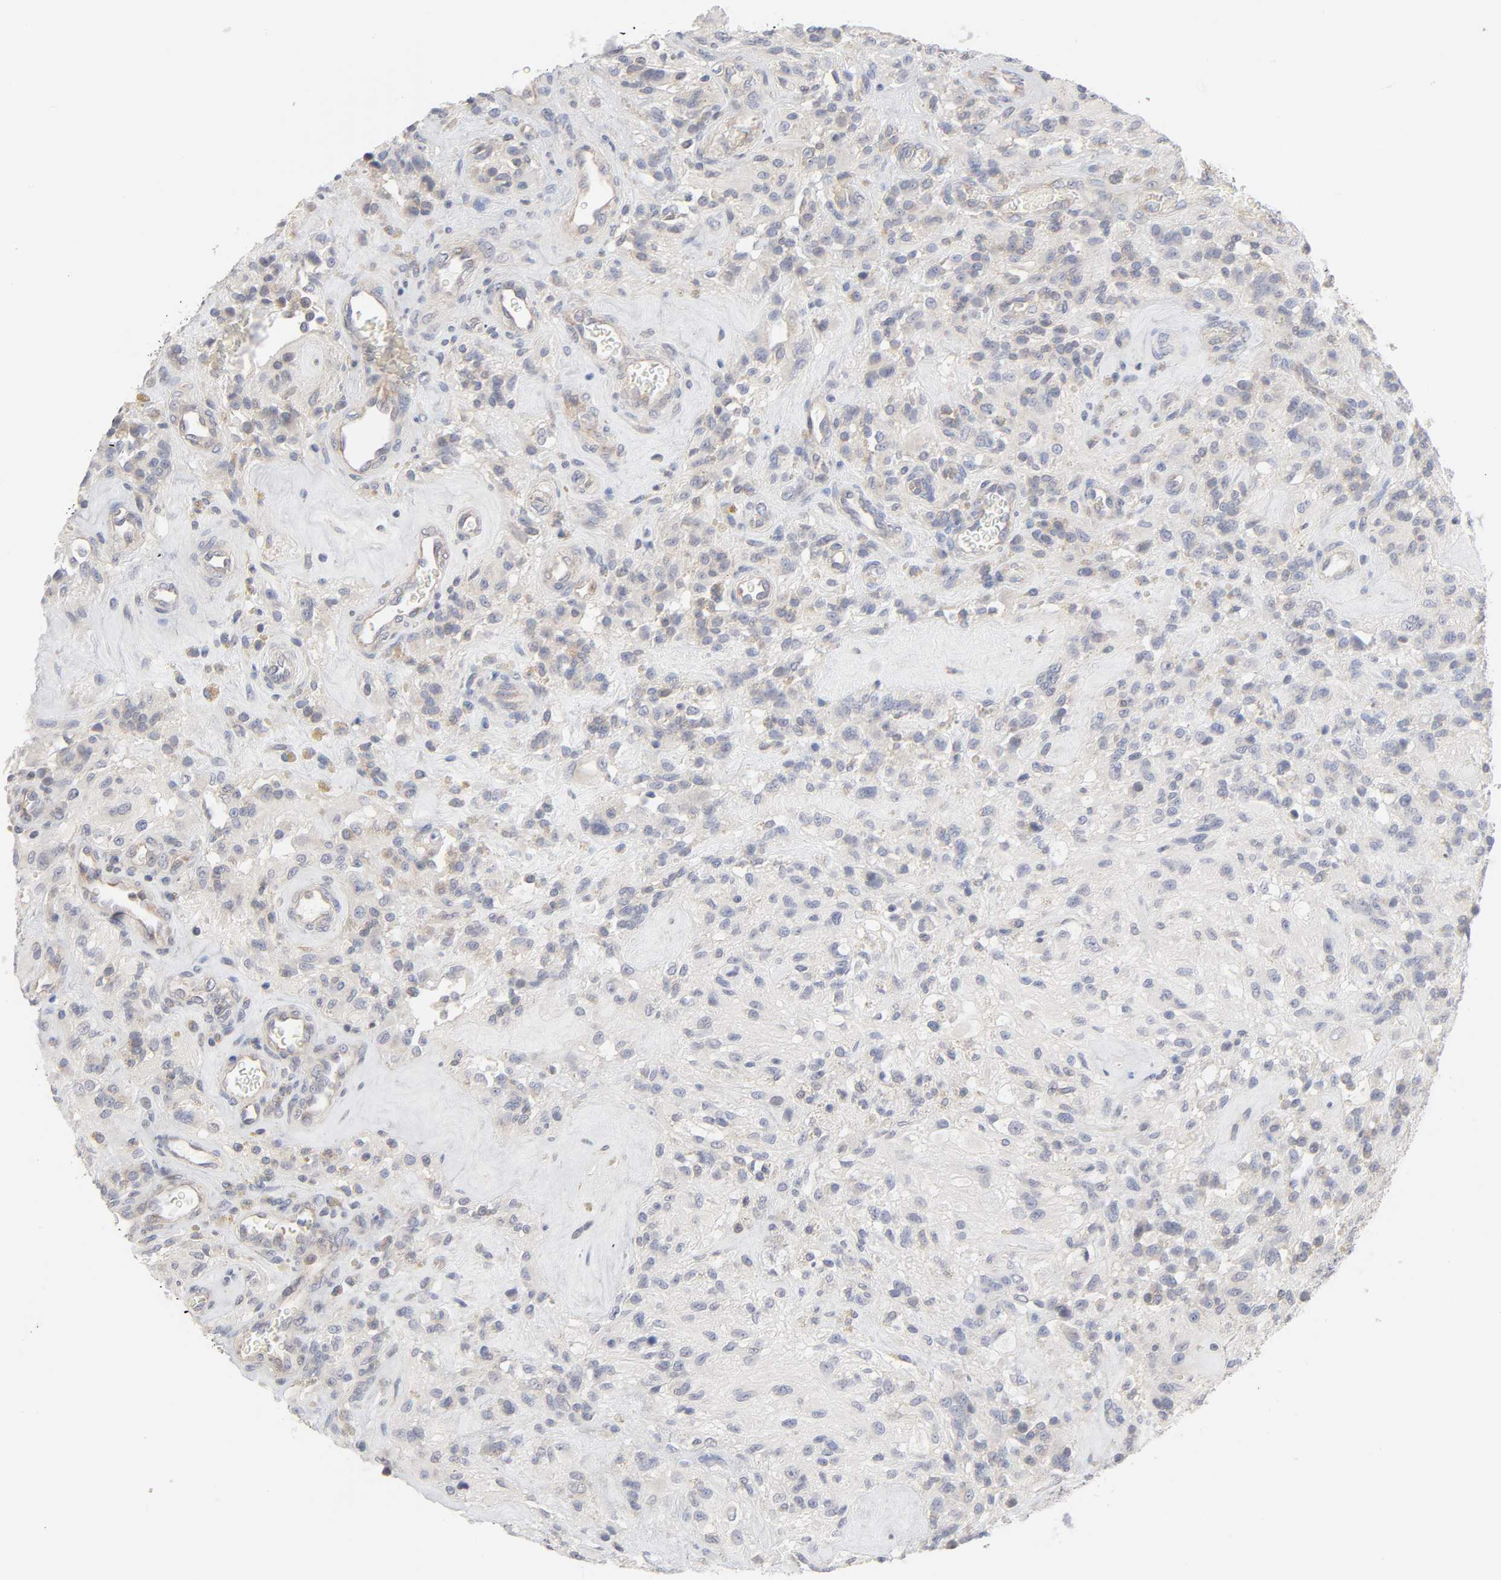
{"staining": {"intensity": "weak", "quantity": "25%-75%", "location": "cytoplasmic/membranous"}, "tissue": "glioma", "cell_type": "Tumor cells", "image_type": "cancer", "snomed": [{"axis": "morphology", "description": "Normal tissue, NOS"}, {"axis": "morphology", "description": "Glioma, malignant, High grade"}, {"axis": "topography", "description": "Cerebral cortex"}], "caption": "An immunohistochemistry (IHC) photomicrograph of tumor tissue is shown. Protein staining in brown labels weak cytoplasmic/membranous positivity in glioma within tumor cells. The staining was performed using DAB, with brown indicating positive protein expression. Nuclei are stained blue with hematoxylin.", "gene": "IL4R", "patient": {"sex": "male", "age": 56}}